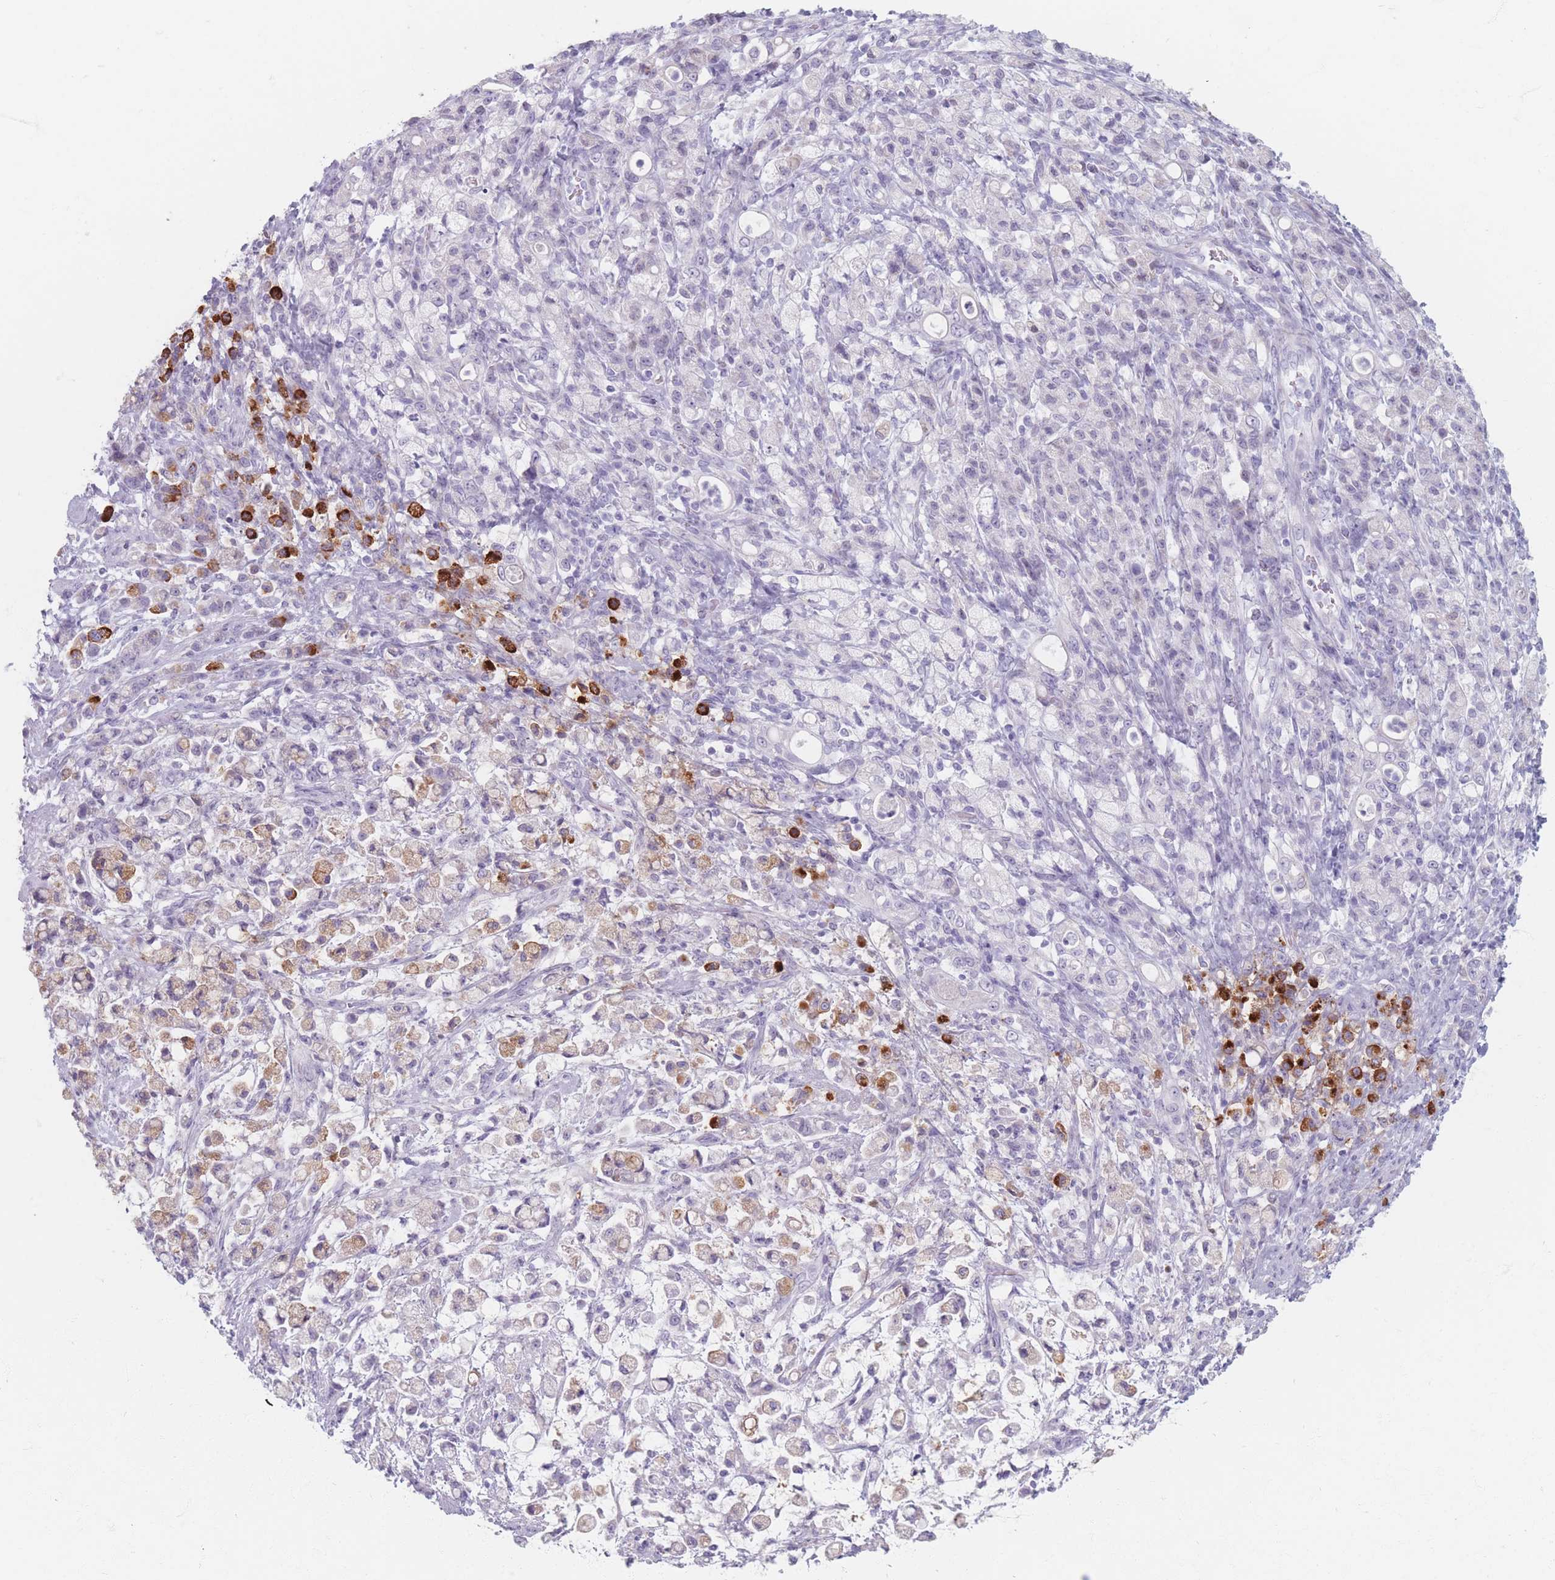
{"staining": {"intensity": "moderate", "quantity": "<25%", "location": "cytoplasmic/membranous"}, "tissue": "stomach cancer", "cell_type": "Tumor cells", "image_type": "cancer", "snomed": [{"axis": "morphology", "description": "Adenocarcinoma, NOS"}, {"axis": "topography", "description": "Stomach"}], "caption": "Tumor cells reveal low levels of moderate cytoplasmic/membranous expression in about <25% of cells in human stomach cancer (adenocarcinoma).", "gene": "PIGM", "patient": {"sex": "female", "age": 60}}